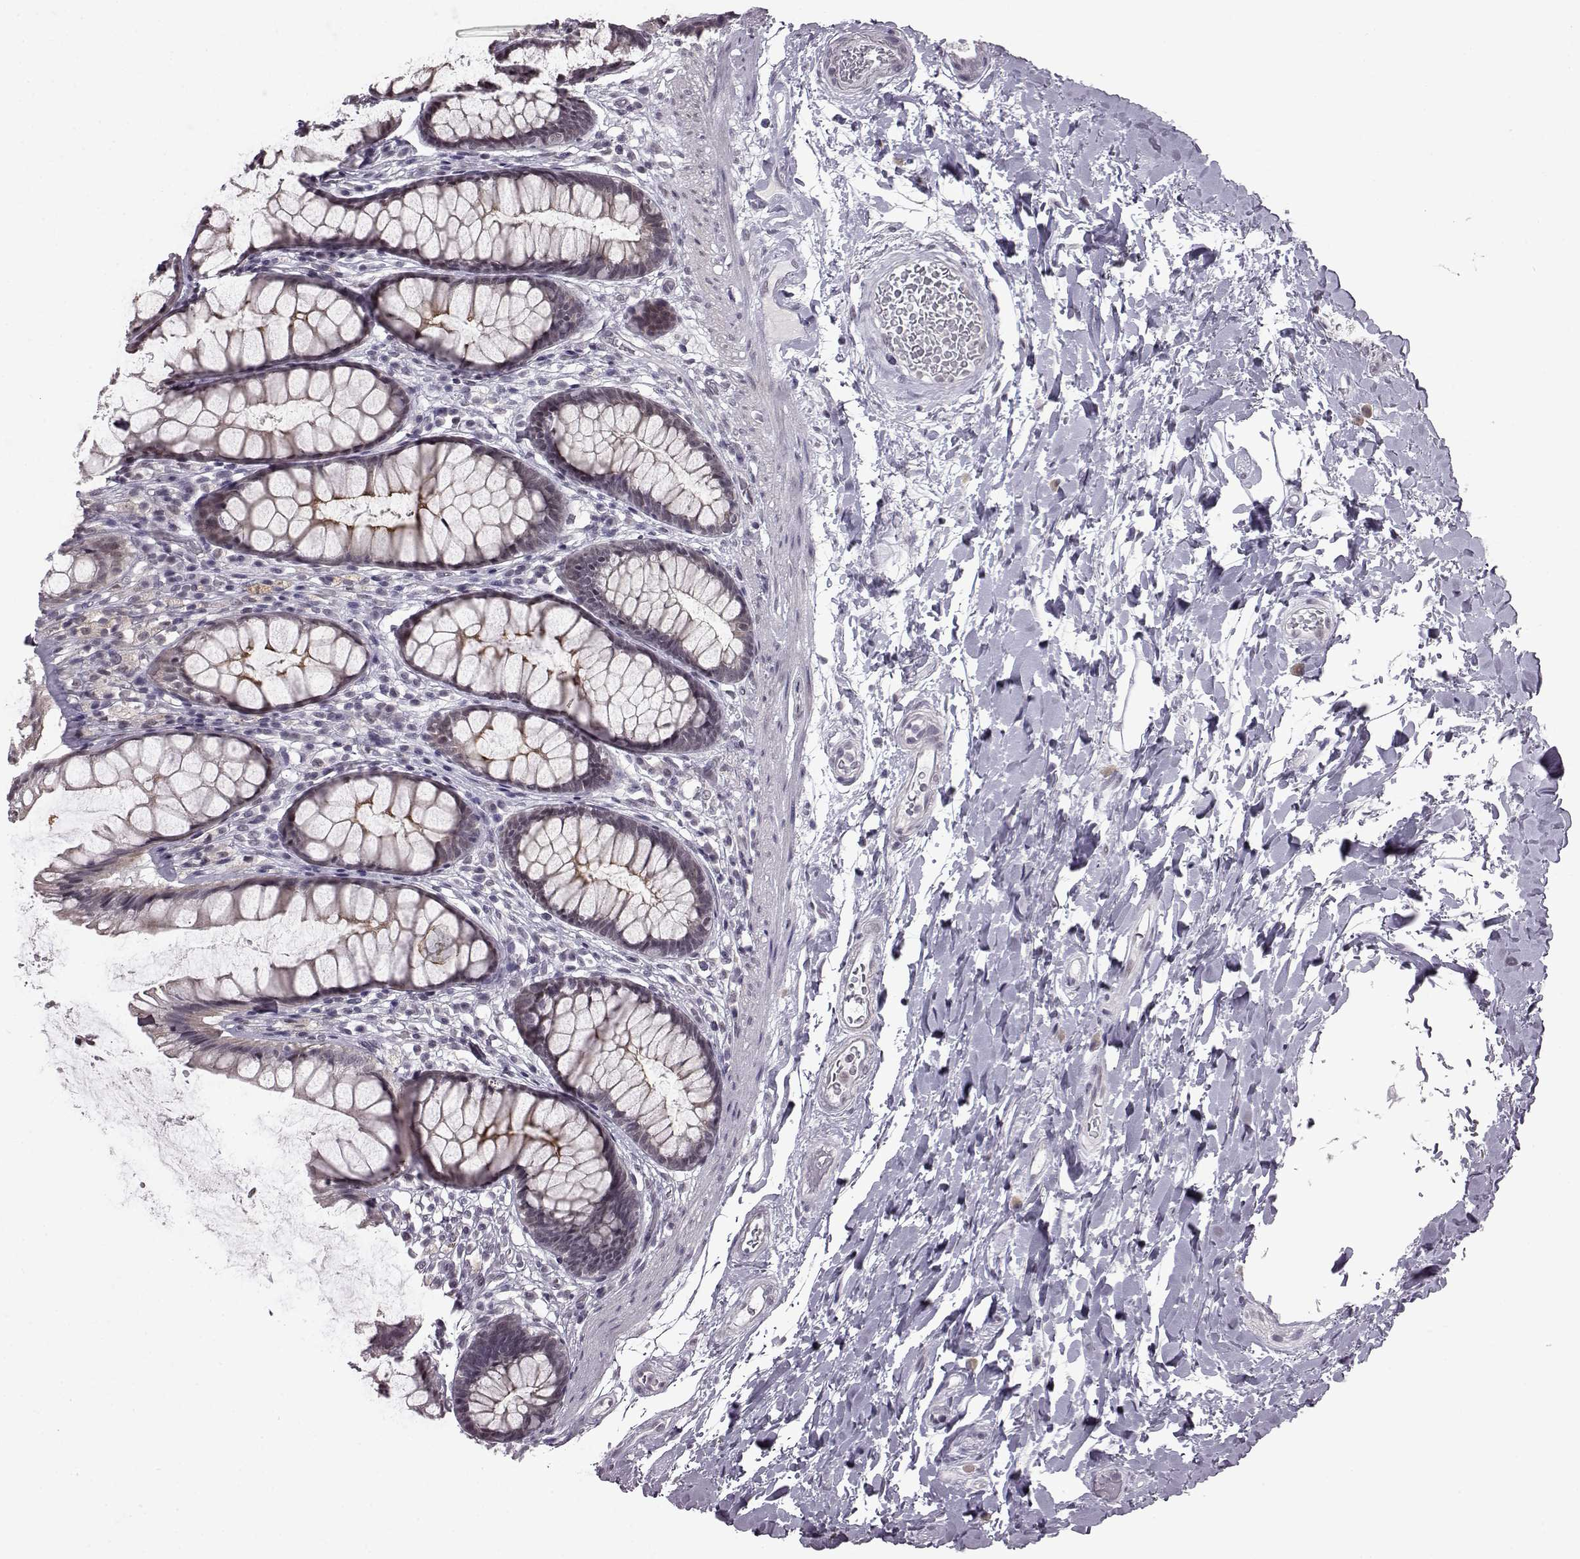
{"staining": {"intensity": "strong", "quantity": "<25%", "location": "cytoplasmic/membranous"}, "tissue": "rectum", "cell_type": "Glandular cells", "image_type": "normal", "snomed": [{"axis": "morphology", "description": "Normal tissue, NOS"}, {"axis": "topography", "description": "Rectum"}], "caption": "The image demonstrates immunohistochemical staining of normal rectum. There is strong cytoplasmic/membranous staining is identified in about <25% of glandular cells. (brown staining indicates protein expression, while blue staining denotes nuclei).", "gene": "SLC28A2", "patient": {"sex": "male", "age": 72}}